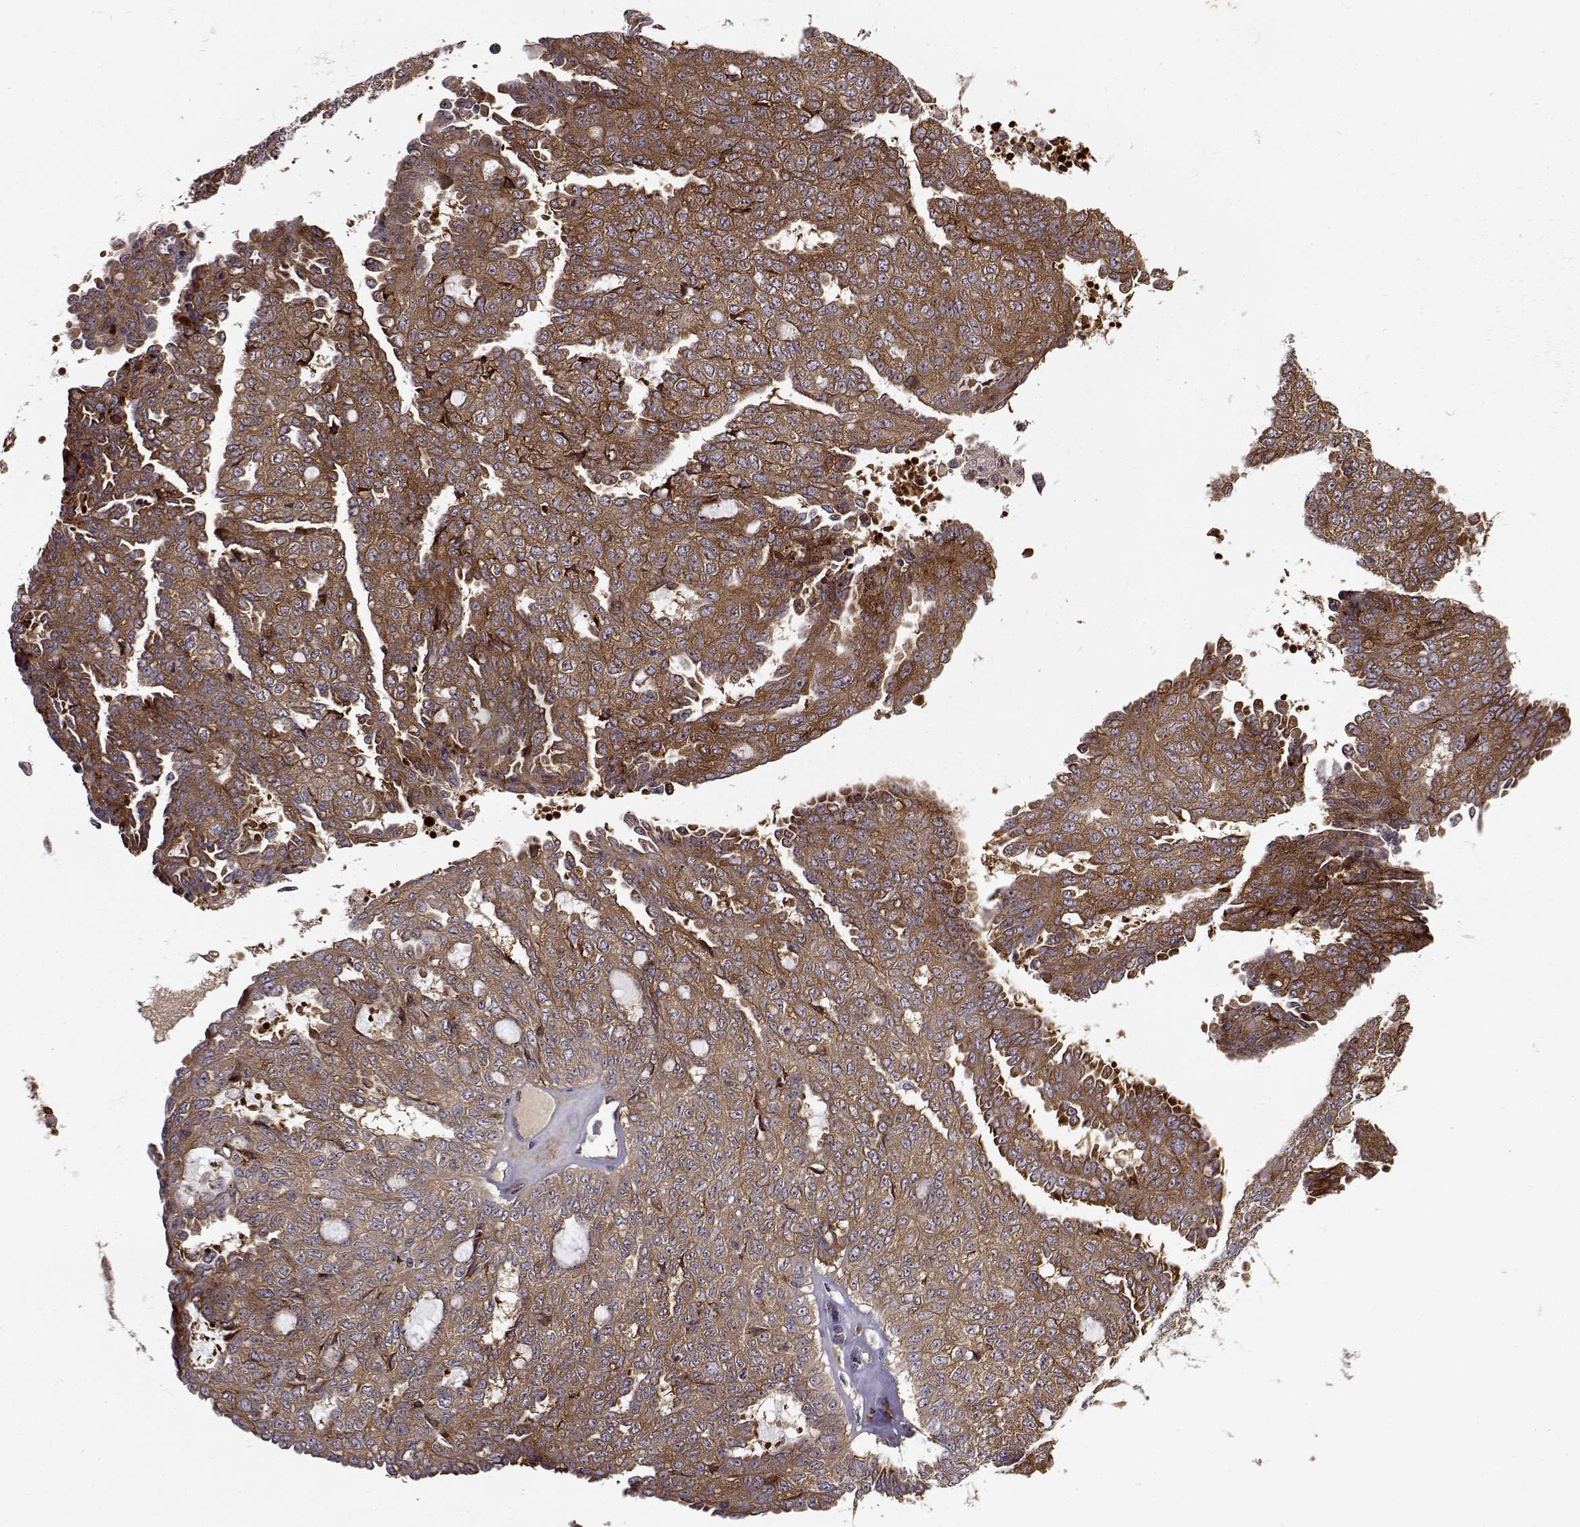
{"staining": {"intensity": "strong", "quantity": ">75%", "location": "cytoplasmic/membranous"}, "tissue": "ovarian cancer", "cell_type": "Tumor cells", "image_type": "cancer", "snomed": [{"axis": "morphology", "description": "Cystadenocarcinoma, serous, NOS"}, {"axis": "topography", "description": "Ovary"}], "caption": "About >75% of tumor cells in human serous cystadenocarcinoma (ovarian) show strong cytoplasmic/membranous protein staining as visualized by brown immunohistochemical staining.", "gene": "RPL31", "patient": {"sex": "female", "age": 71}}